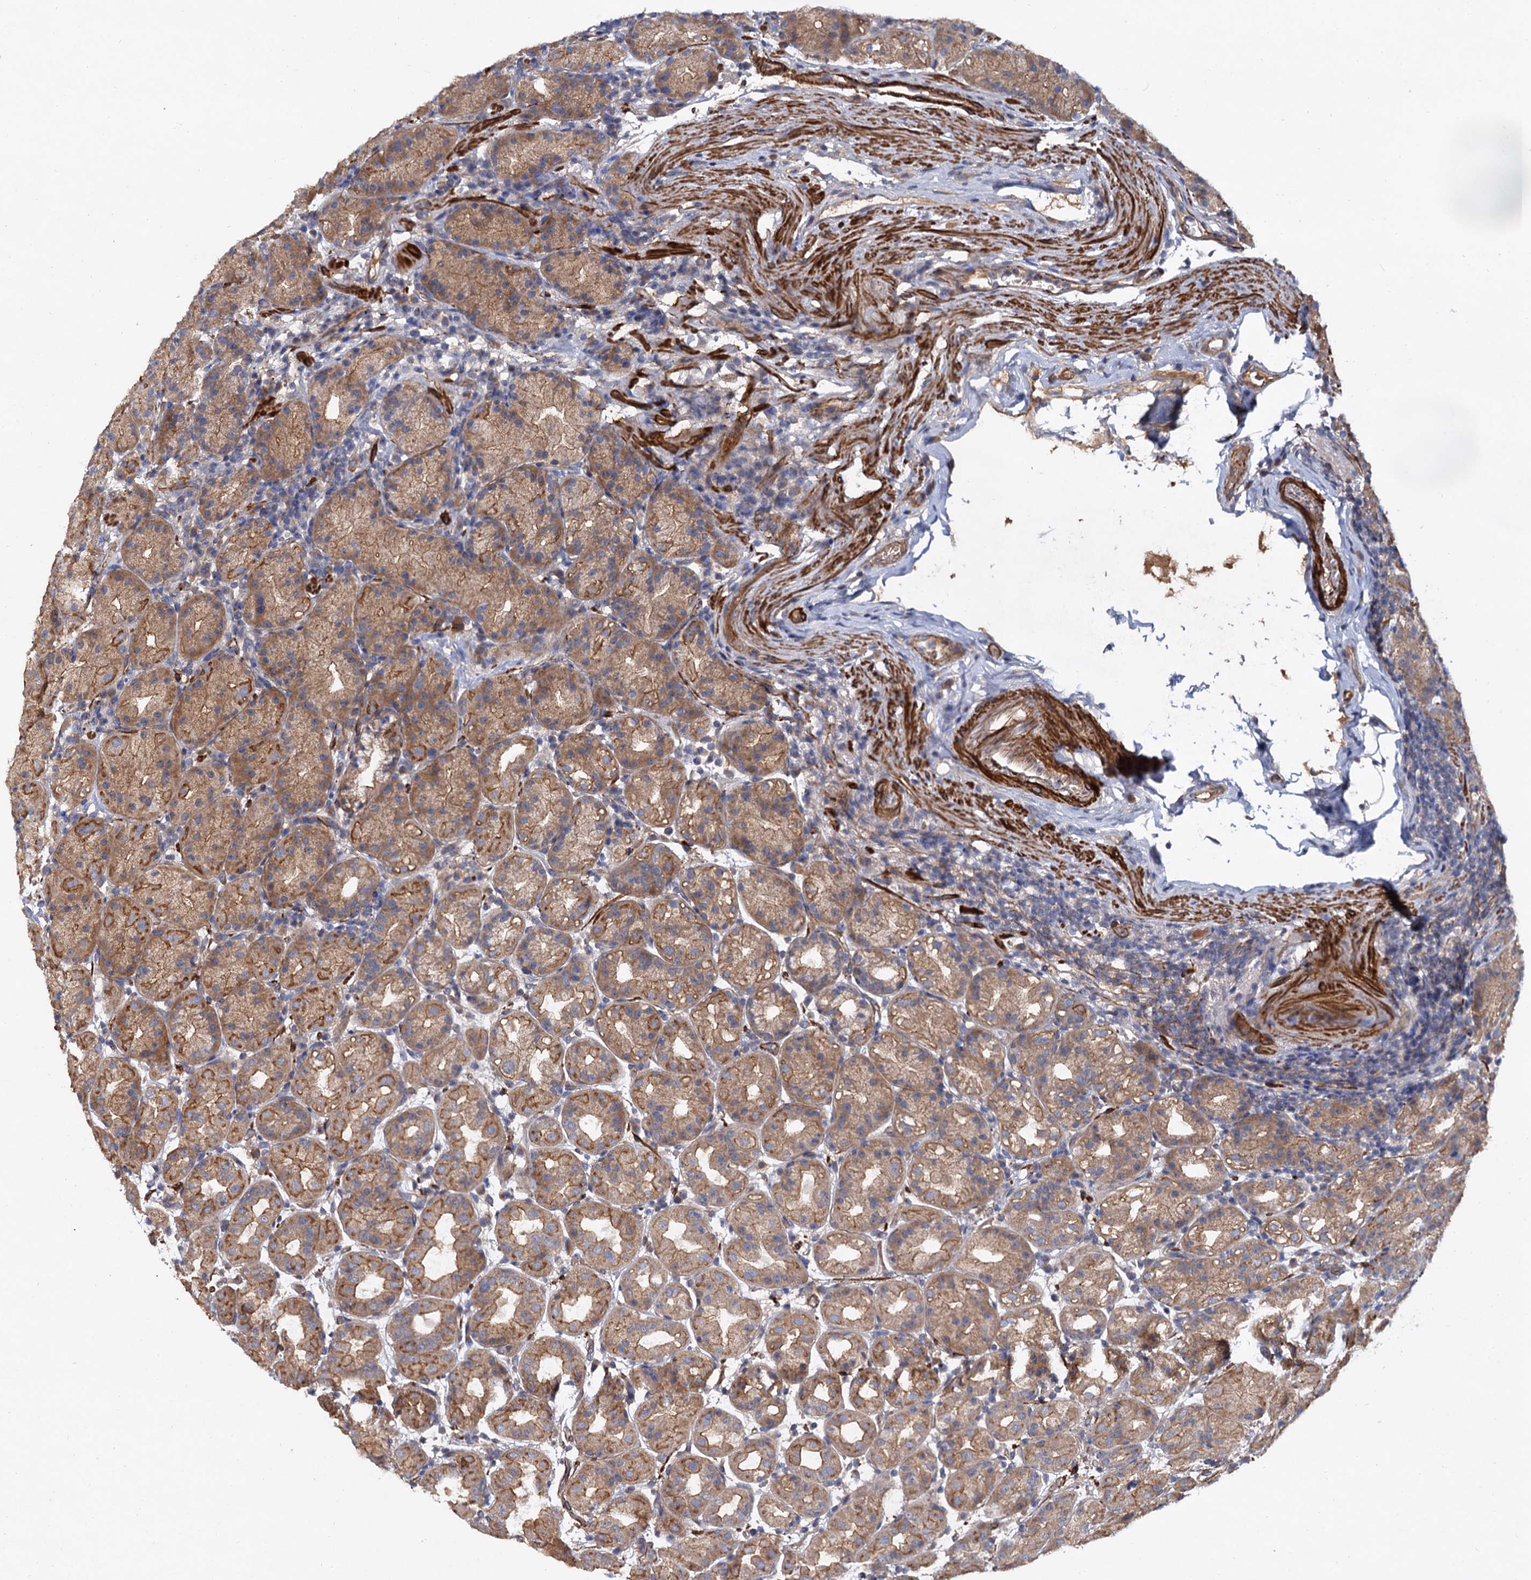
{"staining": {"intensity": "moderate", "quantity": ">75%", "location": "cytoplasmic/membranous"}, "tissue": "stomach", "cell_type": "Glandular cells", "image_type": "normal", "snomed": [{"axis": "morphology", "description": "Normal tissue, NOS"}, {"axis": "topography", "description": "Stomach"}], "caption": "The histopathology image exhibits immunohistochemical staining of unremarkable stomach. There is moderate cytoplasmic/membranous expression is identified in about >75% of glandular cells.", "gene": "ISM2", "patient": {"sex": "female", "age": 79}}